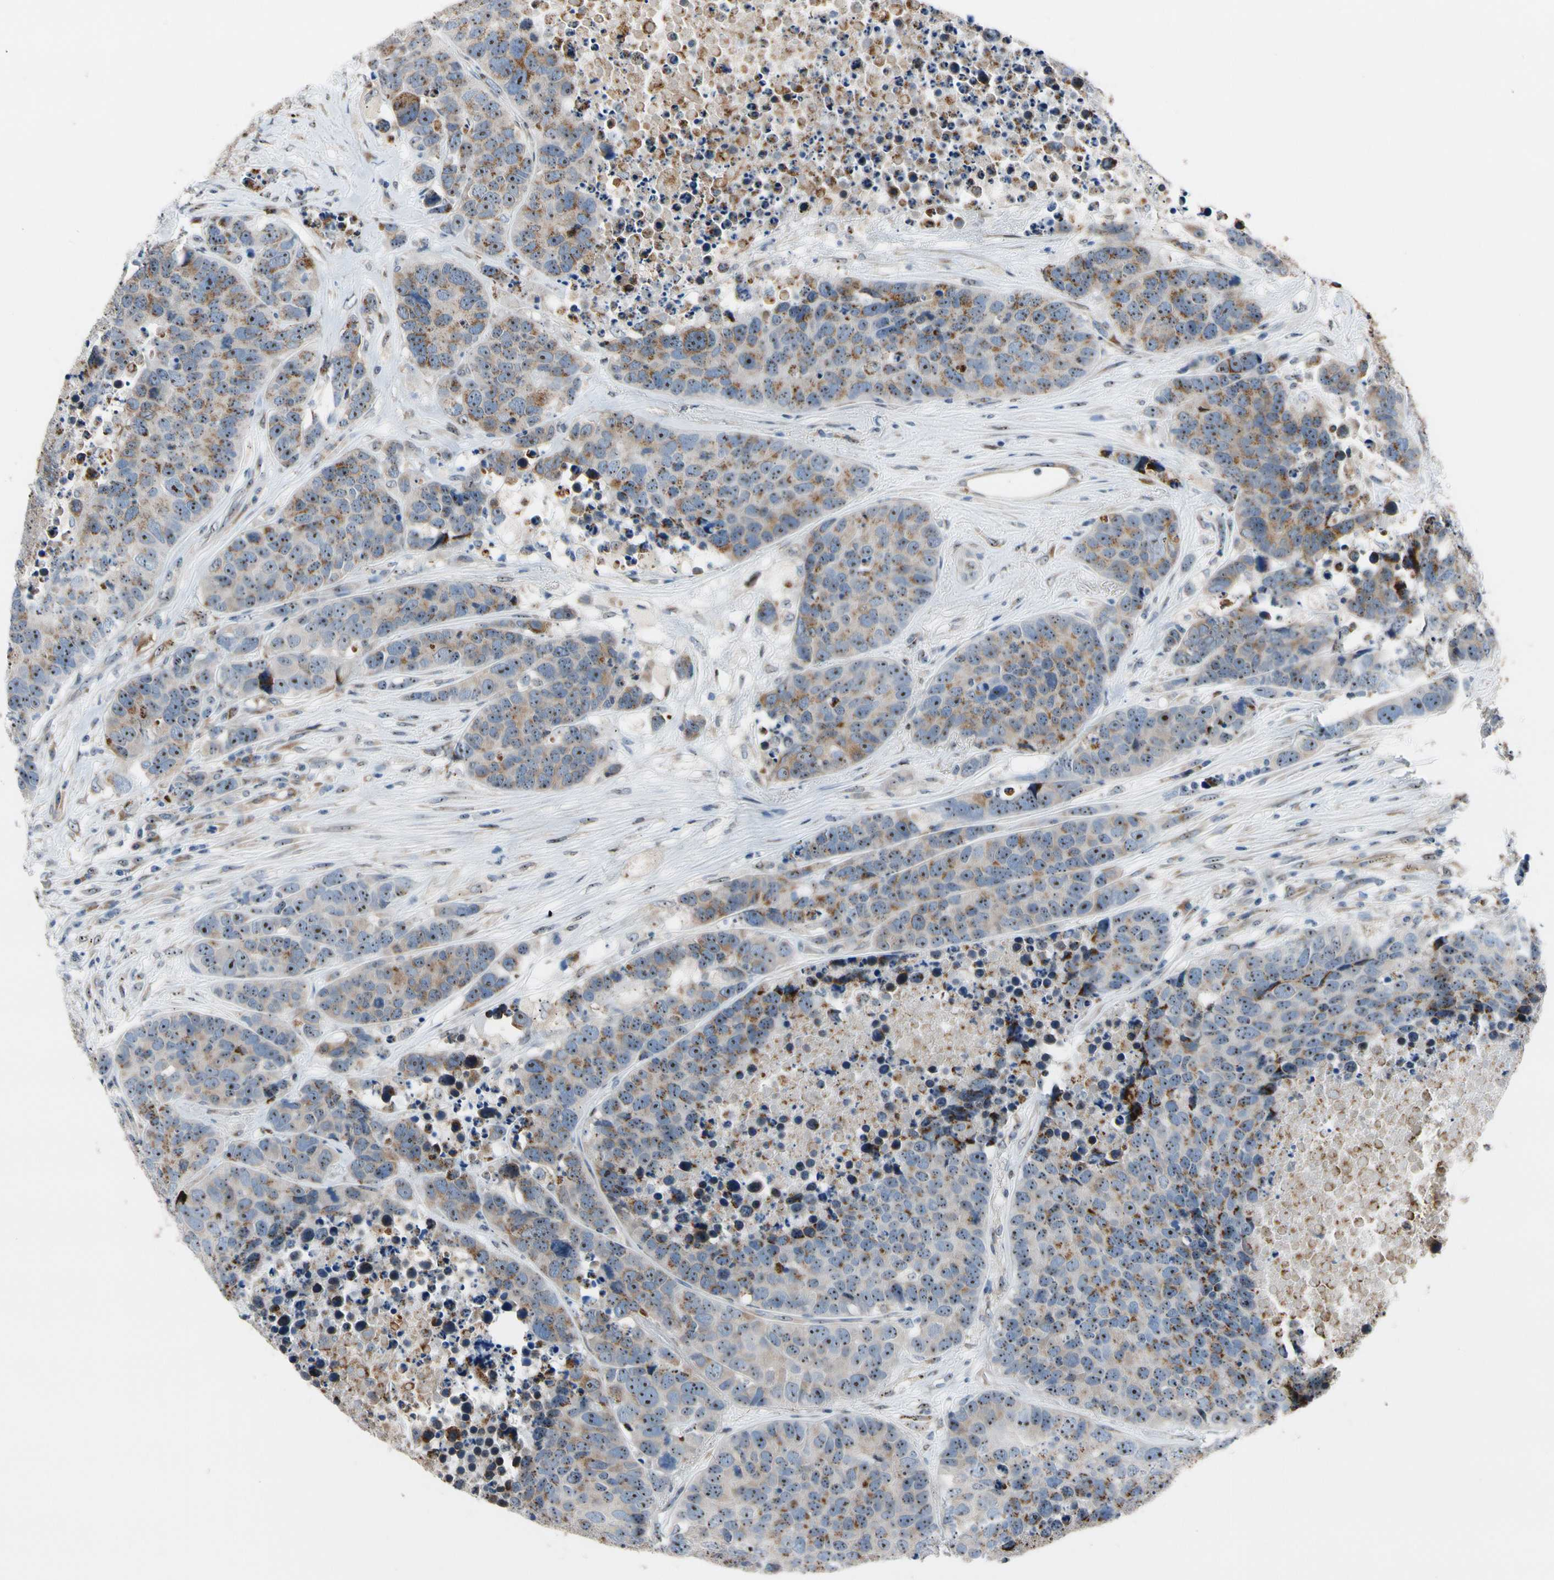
{"staining": {"intensity": "weak", "quantity": ">75%", "location": "cytoplasmic/membranous"}, "tissue": "carcinoid", "cell_type": "Tumor cells", "image_type": "cancer", "snomed": [{"axis": "morphology", "description": "Carcinoid, malignant, NOS"}, {"axis": "topography", "description": "Lung"}], "caption": "Immunohistochemical staining of human carcinoid (malignant) exhibits weak cytoplasmic/membranous protein positivity in about >75% of tumor cells. (Stains: DAB in brown, nuclei in blue, Microscopy: brightfield microscopy at high magnification).", "gene": "TMED7", "patient": {"sex": "male", "age": 60}}